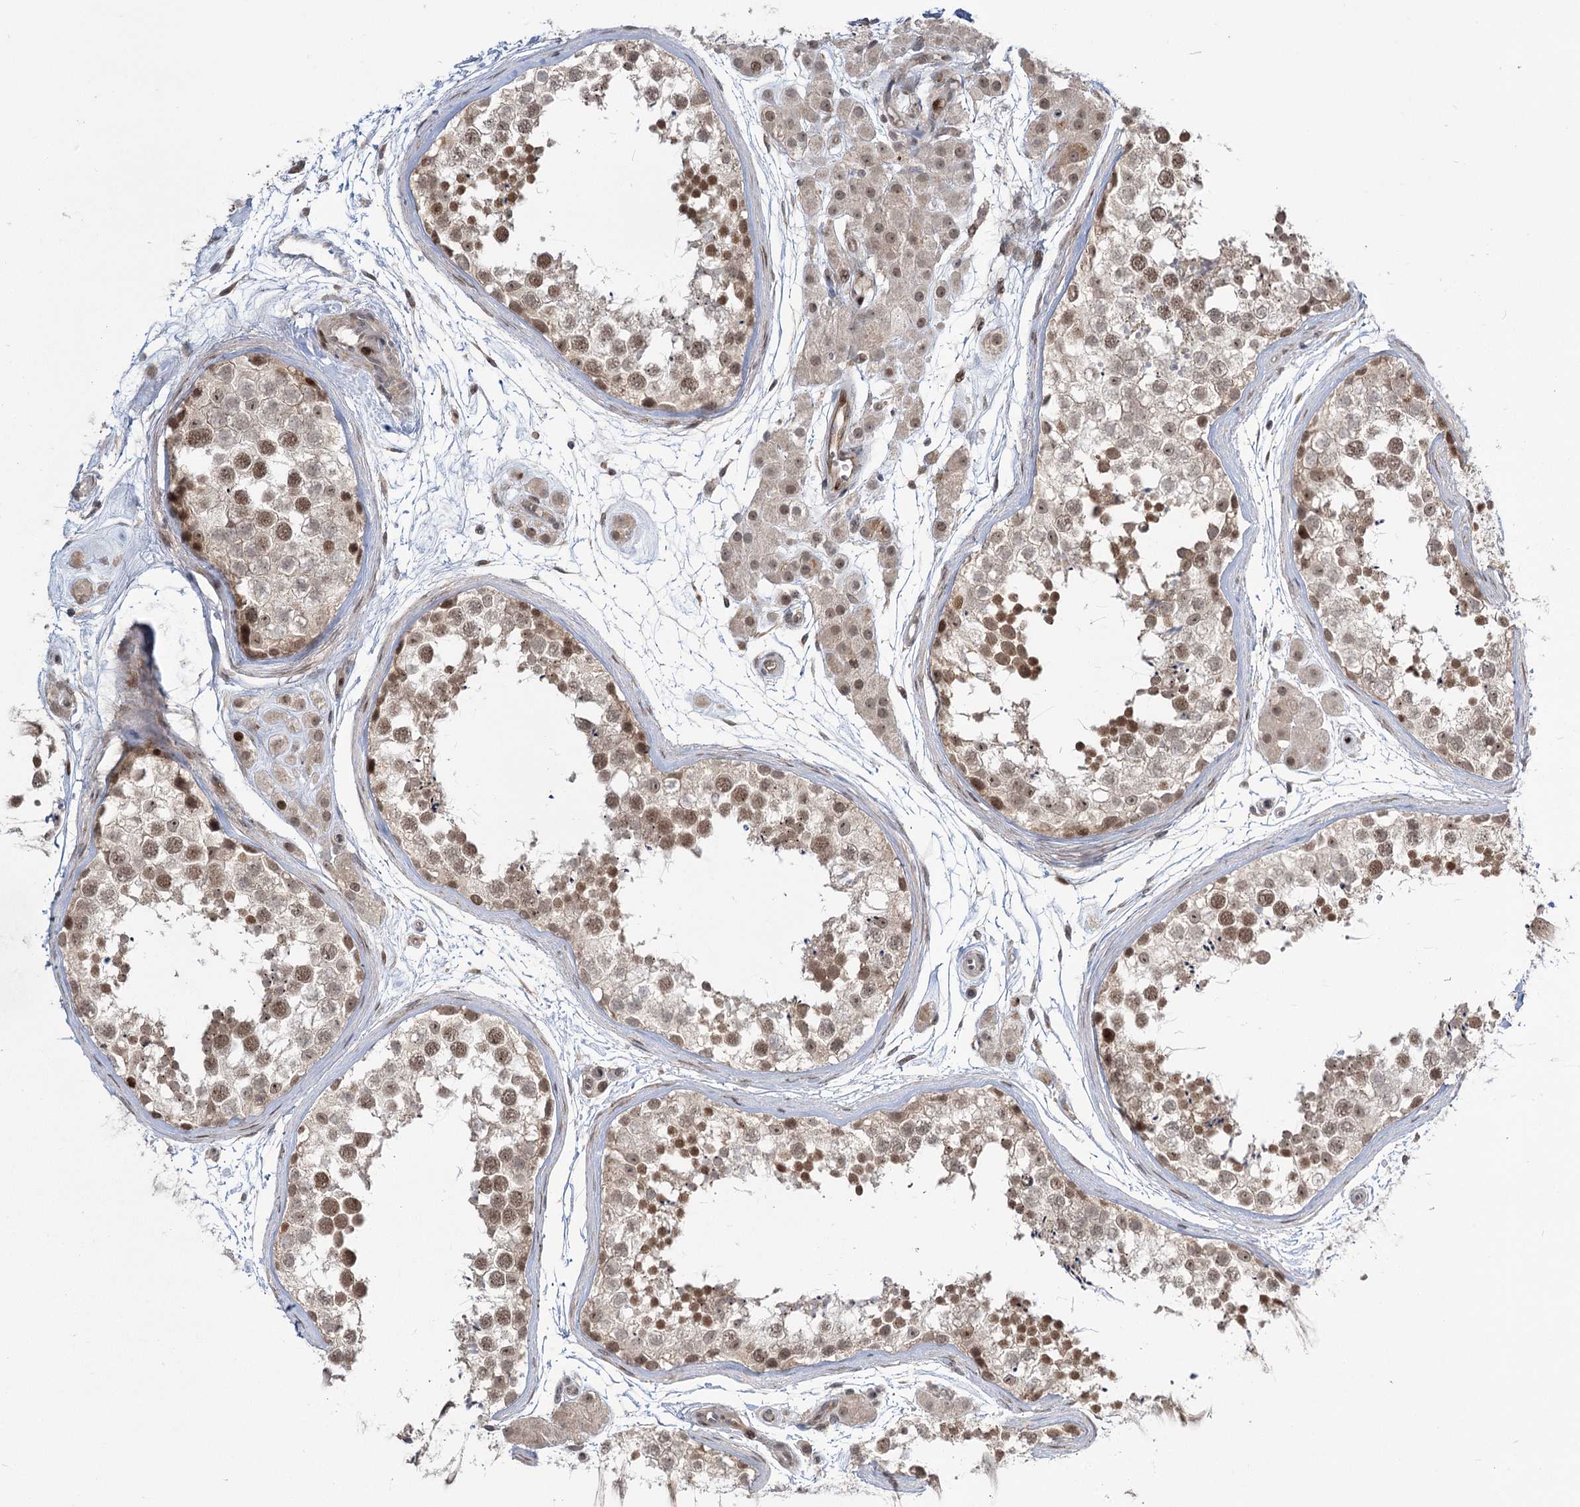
{"staining": {"intensity": "moderate", "quantity": ">75%", "location": "nuclear"}, "tissue": "testis", "cell_type": "Cells in seminiferous ducts", "image_type": "normal", "snomed": [{"axis": "morphology", "description": "Normal tissue, NOS"}, {"axis": "topography", "description": "Testis"}], "caption": "Immunohistochemical staining of benign testis displays moderate nuclear protein positivity in about >75% of cells in seminiferous ducts. (DAB (3,3'-diaminobenzidine) IHC with brightfield microscopy, high magnification).", "gene": "HELQ", "patient": {"sex": "male", "age": 56}}